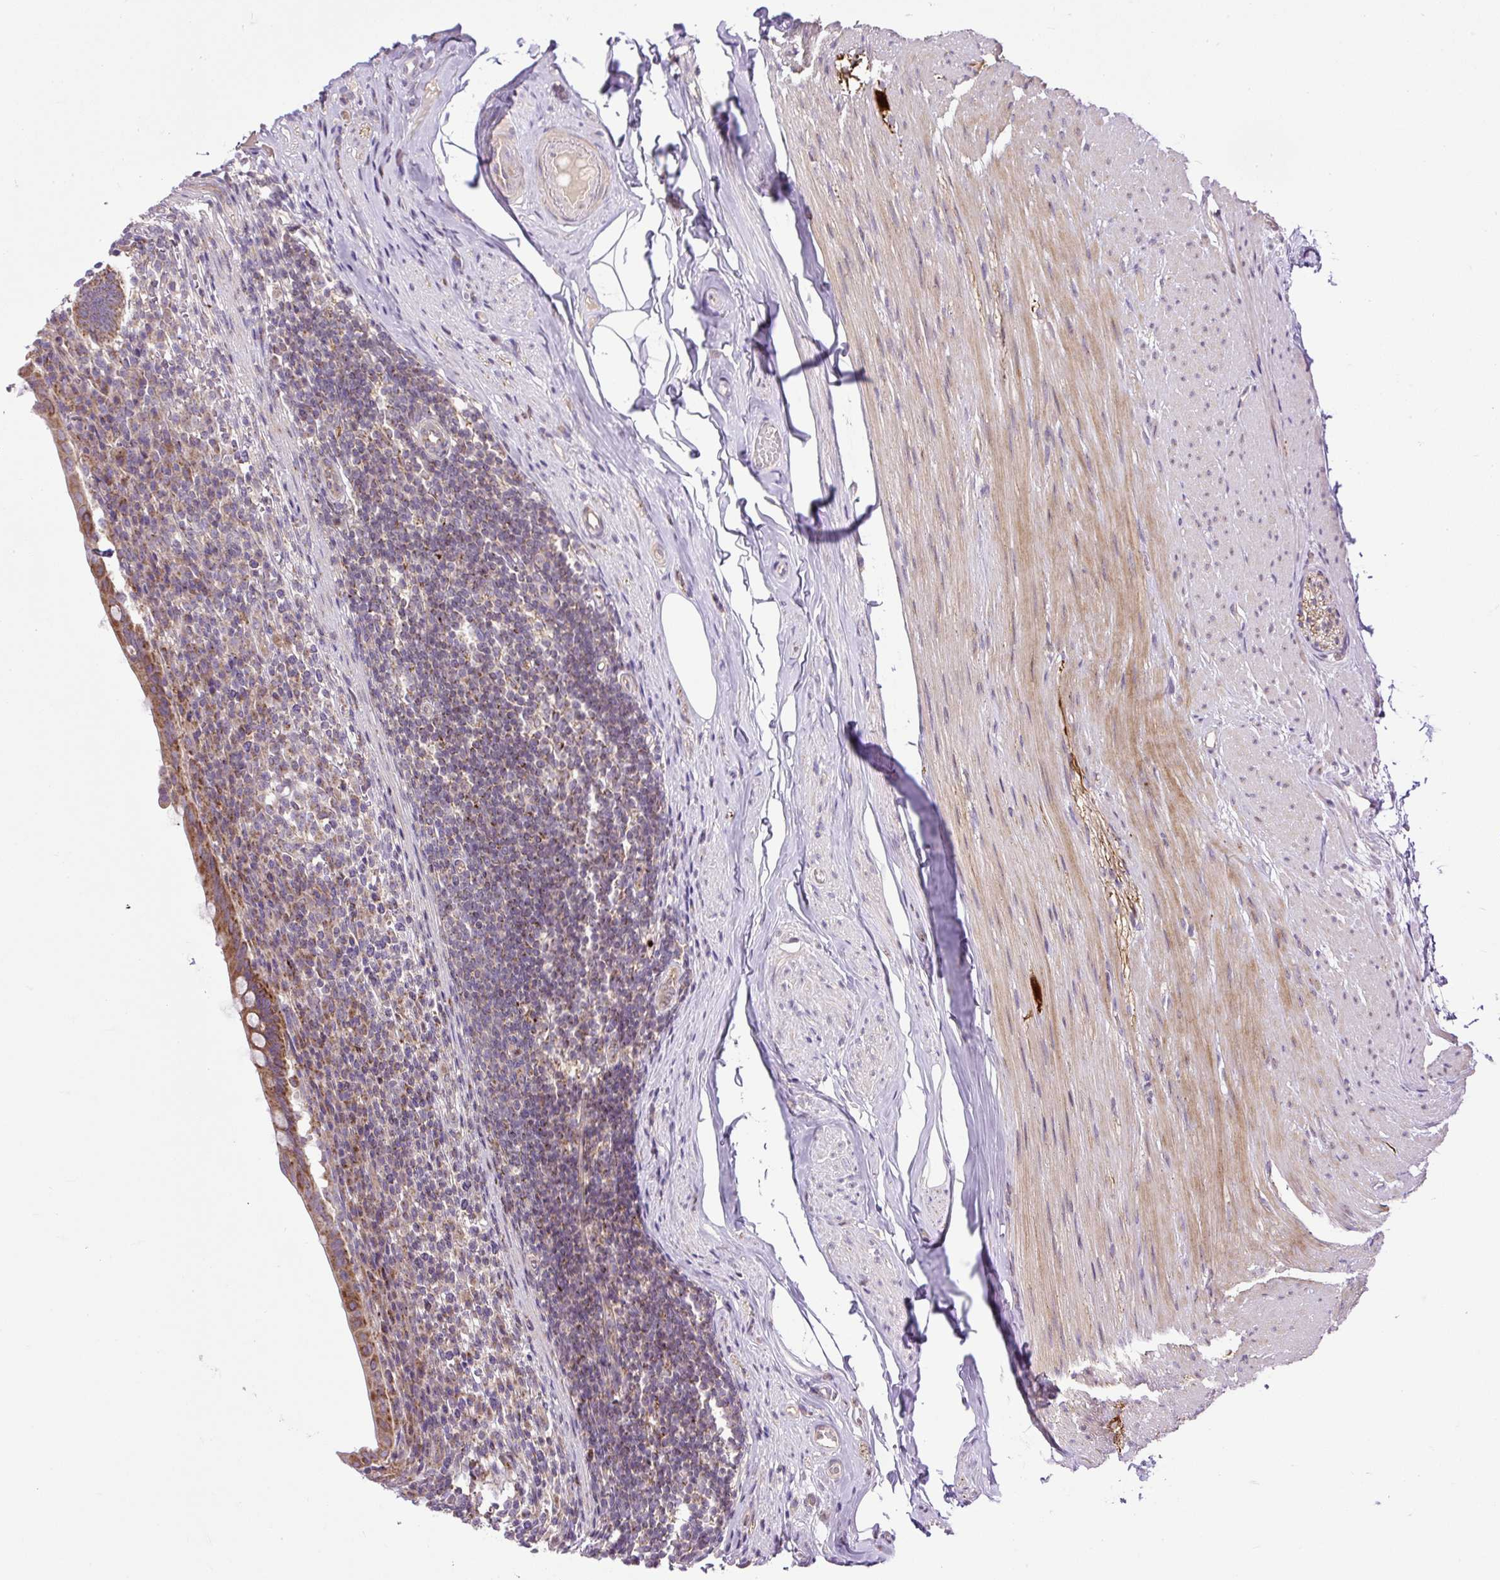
{"staining": {"intensity": "strong", "quantity": ">75%", "location": "cytoplasmic/membranous"}, "tissue": "appendix", "cell_type": "Glandular cells", "image_type": "normal", "snomed": [{"axis": "morphology", "description": "Normal tissue, NOS"}, {"axis": "topography", "description": "Appendix"}], "caption": "About >75% of glandular cells in unremarkable appendix show strong cytoplasmic/membranous protein staining as visualized by brown immunohistochemical staining.", "gene": "ZNF547", "patient": {"sex": "female", "age": 56}}